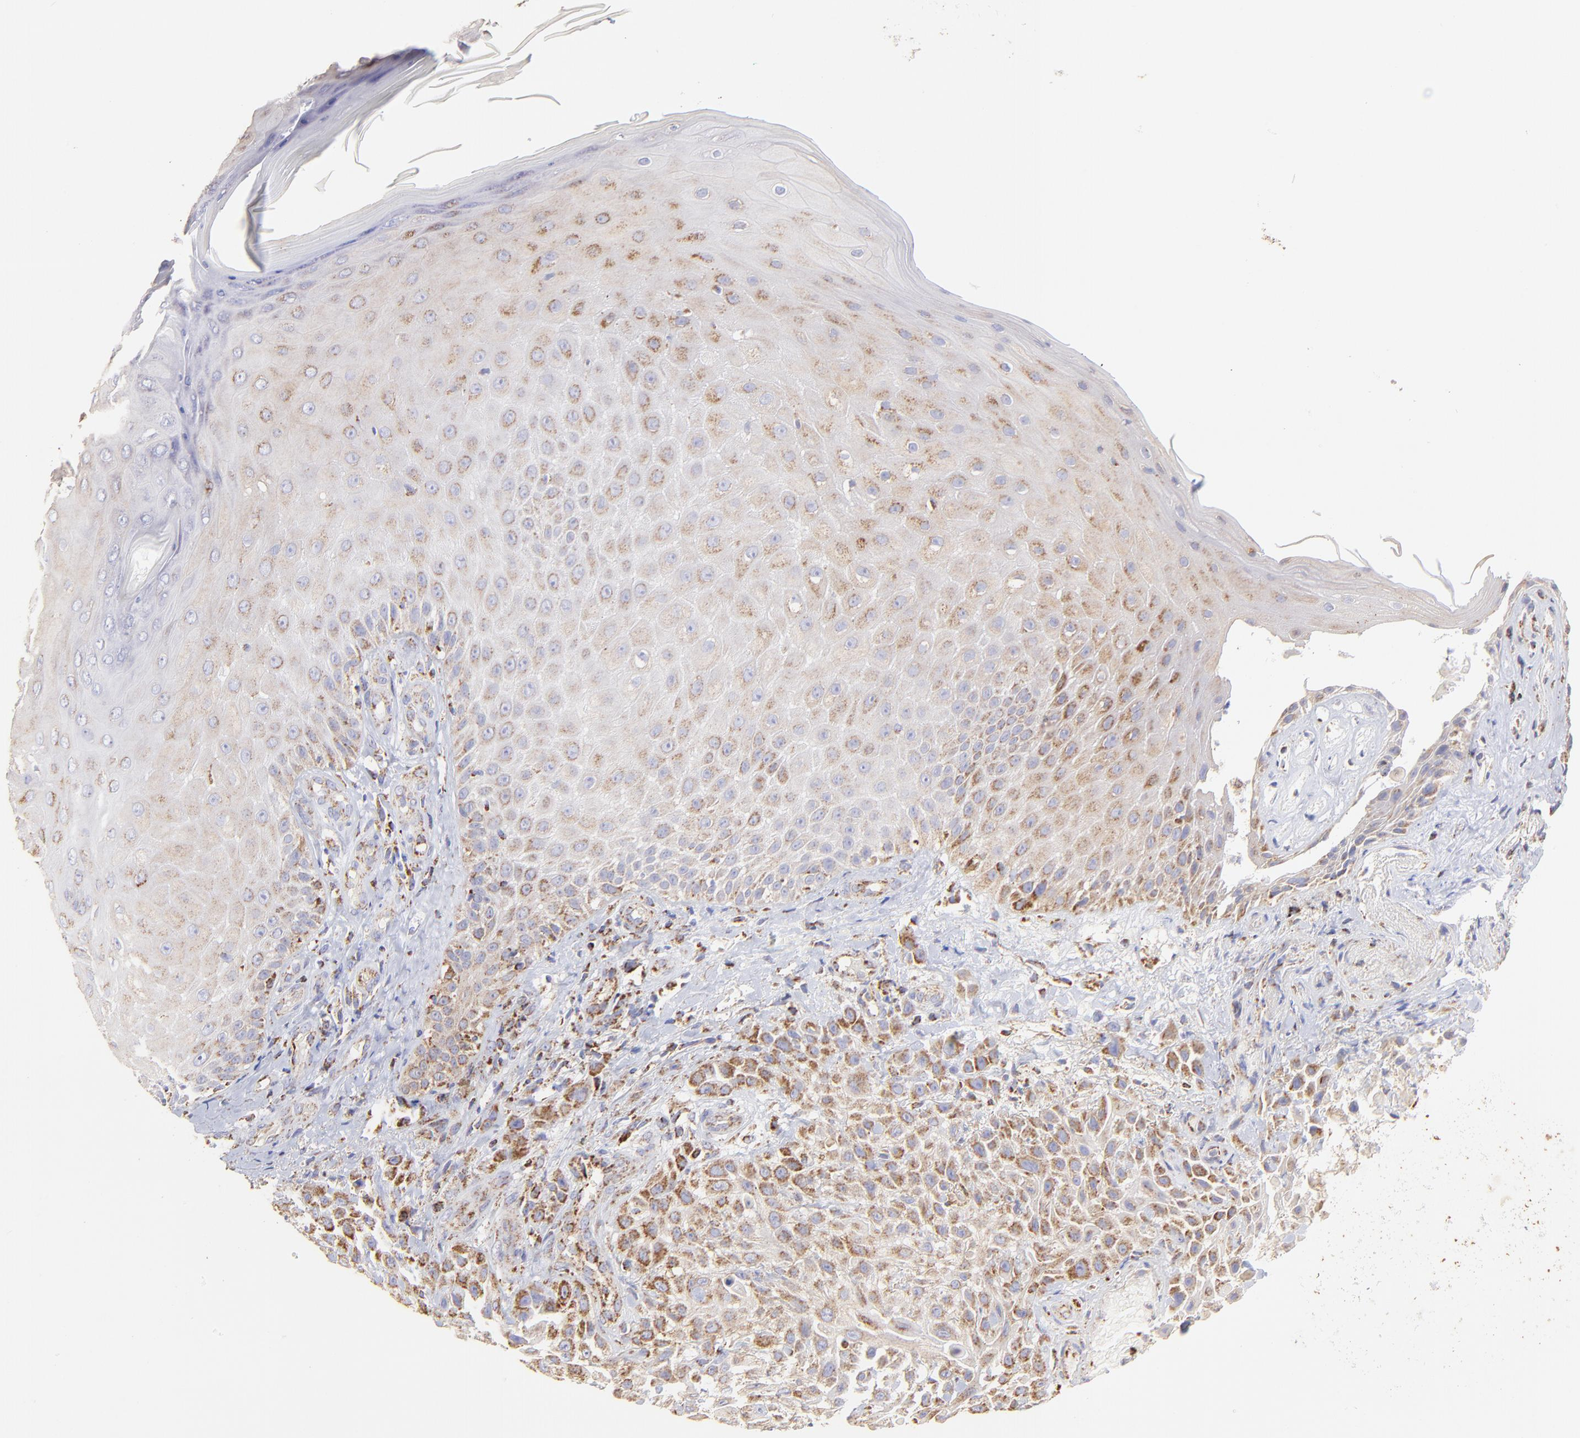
{"staining": {"intensity": "moderate", "quantity": "25%-75%", "location": "cytoplasmic/membranous"}, "tissue": "skin cancer", "cell_type": "Tumor cells", "image_type": "cancer", "snomed": [{"axis": "morphology", "description": "Squamous cell carcinoma, NOS"}, {"axis": "topography", "description": "Skin"}], "caption": "This photomicrograph displays squamous cell carcinoma (skin) stained with immunohistochemistry to label a protein in brown. The cytoplasmic/membranous of tumor cells show moderate positivity for the protein. Nuclei are counter-stained blue.", "gene": "ECH1", "patient": {"sex": "female", "age": 42}}